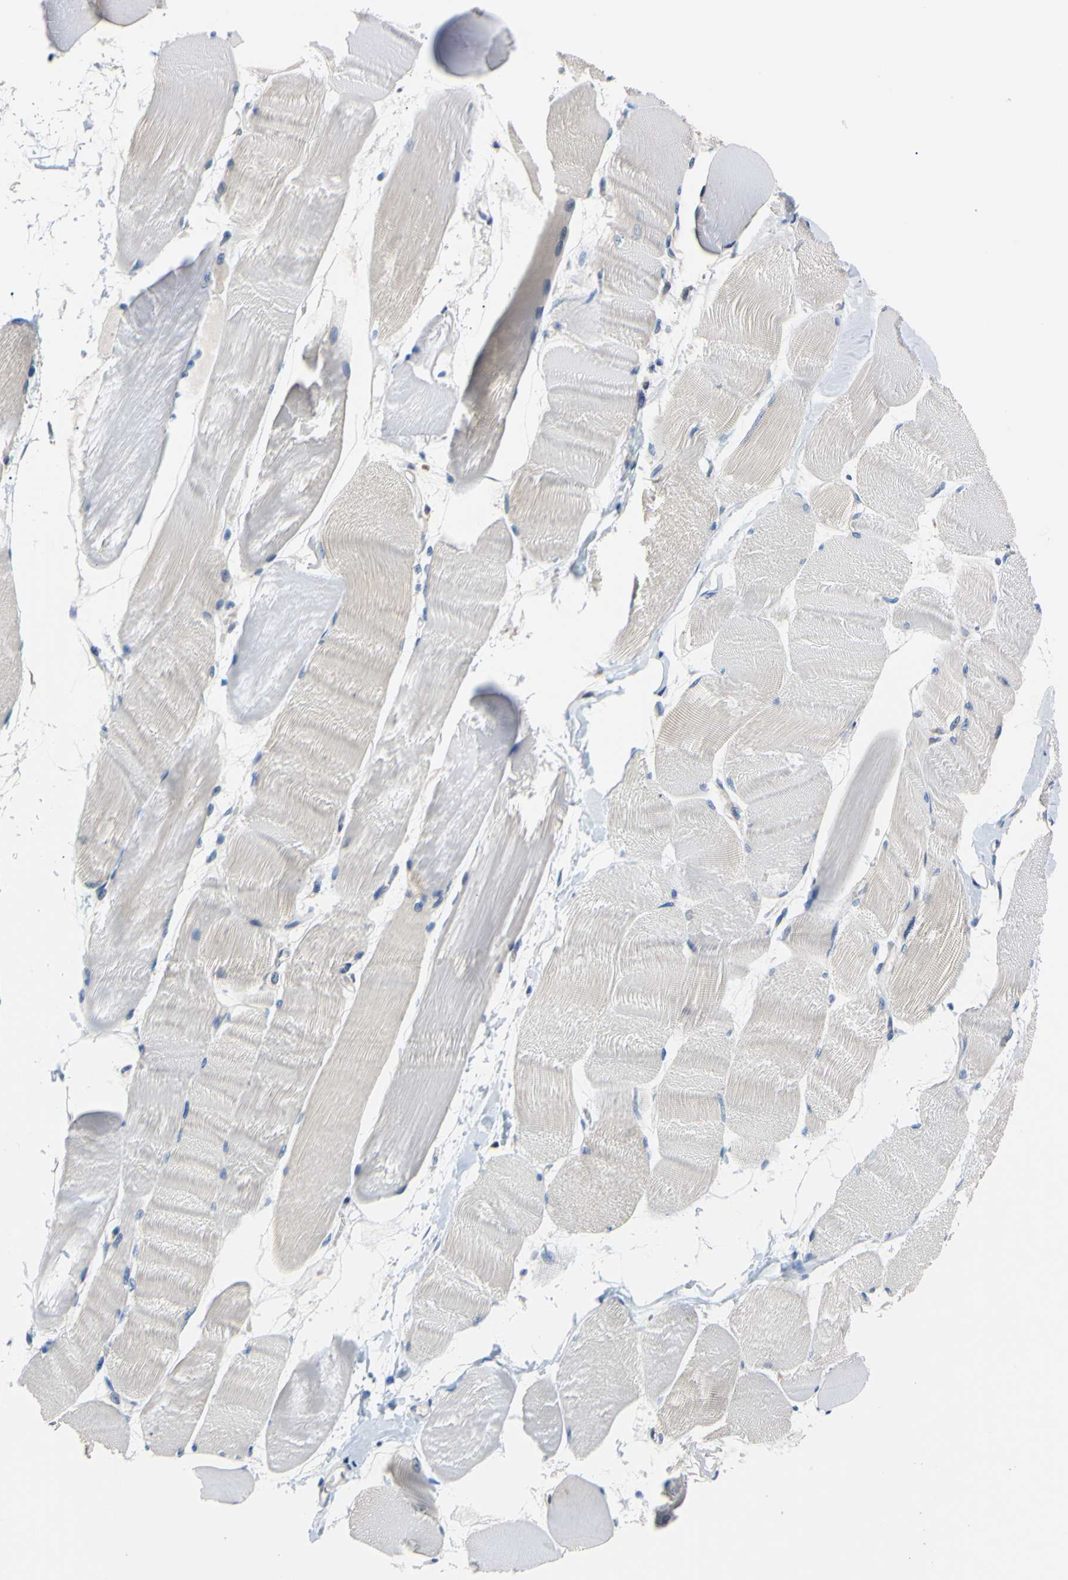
{"staining": {"intensity": "weak", "quantity": "25%-75%", "location": "cytoplasmic/membranous"}, "tissue": "skeletal muscle", "cell_type": "Myocytes", "image_type": "normal", "snomed": [{"axis": "morphology", "description": "Normal tissue, NOS"}, {"axis": "morphology", "description": "Squamous cell carcinoma, NOS"}, {"axis": "topography", "description": "Skeletal muscle"}], "caption": "Benign skeletal muscle was stained to show a protein in brown. There is low levels of weak cytoplasmic/membranous staining in approximately 25%-75% of myocytes. The staining is performed using DAB (3,3'-diaminobenzidine) brown chromogen to label protein expression. The nuclei are counter-stained blue using hematoxylin.", "gene": "RARS1", "patient": {"sex": "male", "age": 51}}